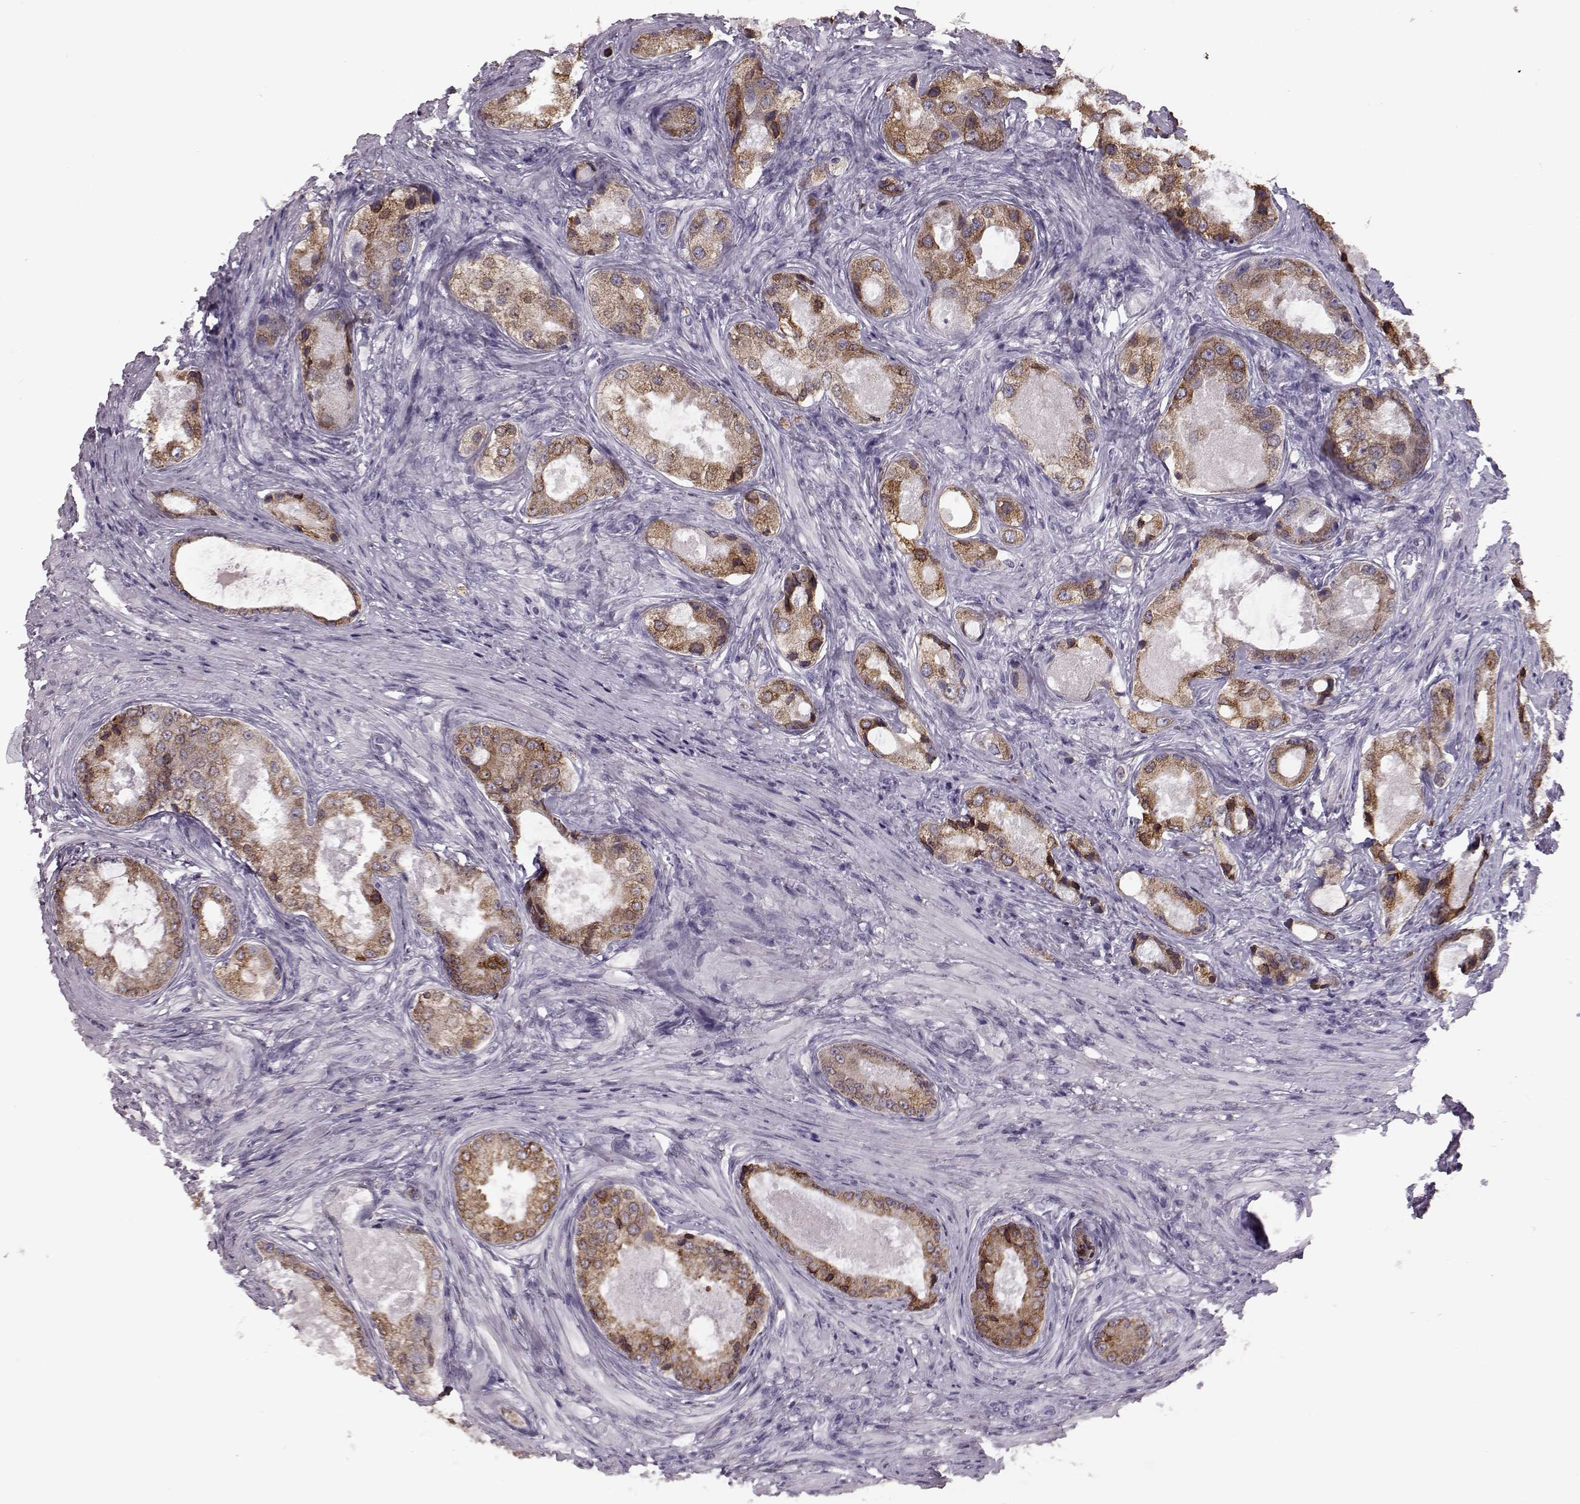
{"staining": {"intensity": "moderate", "quantity": ">75%", "location": "cytoplasmic/membranous"}, "tissue": "prostate cancer", "cell_type": "Tumor cells", "image_type": "cancer", "snomed": [{"axis": "morphology", "description": "Adenocarcinoma, Low grade"}, {"axis": "topography", "description": "Prostate"}], "caption": "Immunohistochemical staining of human prostate cancer exhibits medium levels of moderate cytoplasmic/membranous staining in approximately >75% of tumor cells.", "gene": "ELOVL5", "patient": {"sex": "male", "age": 68}}